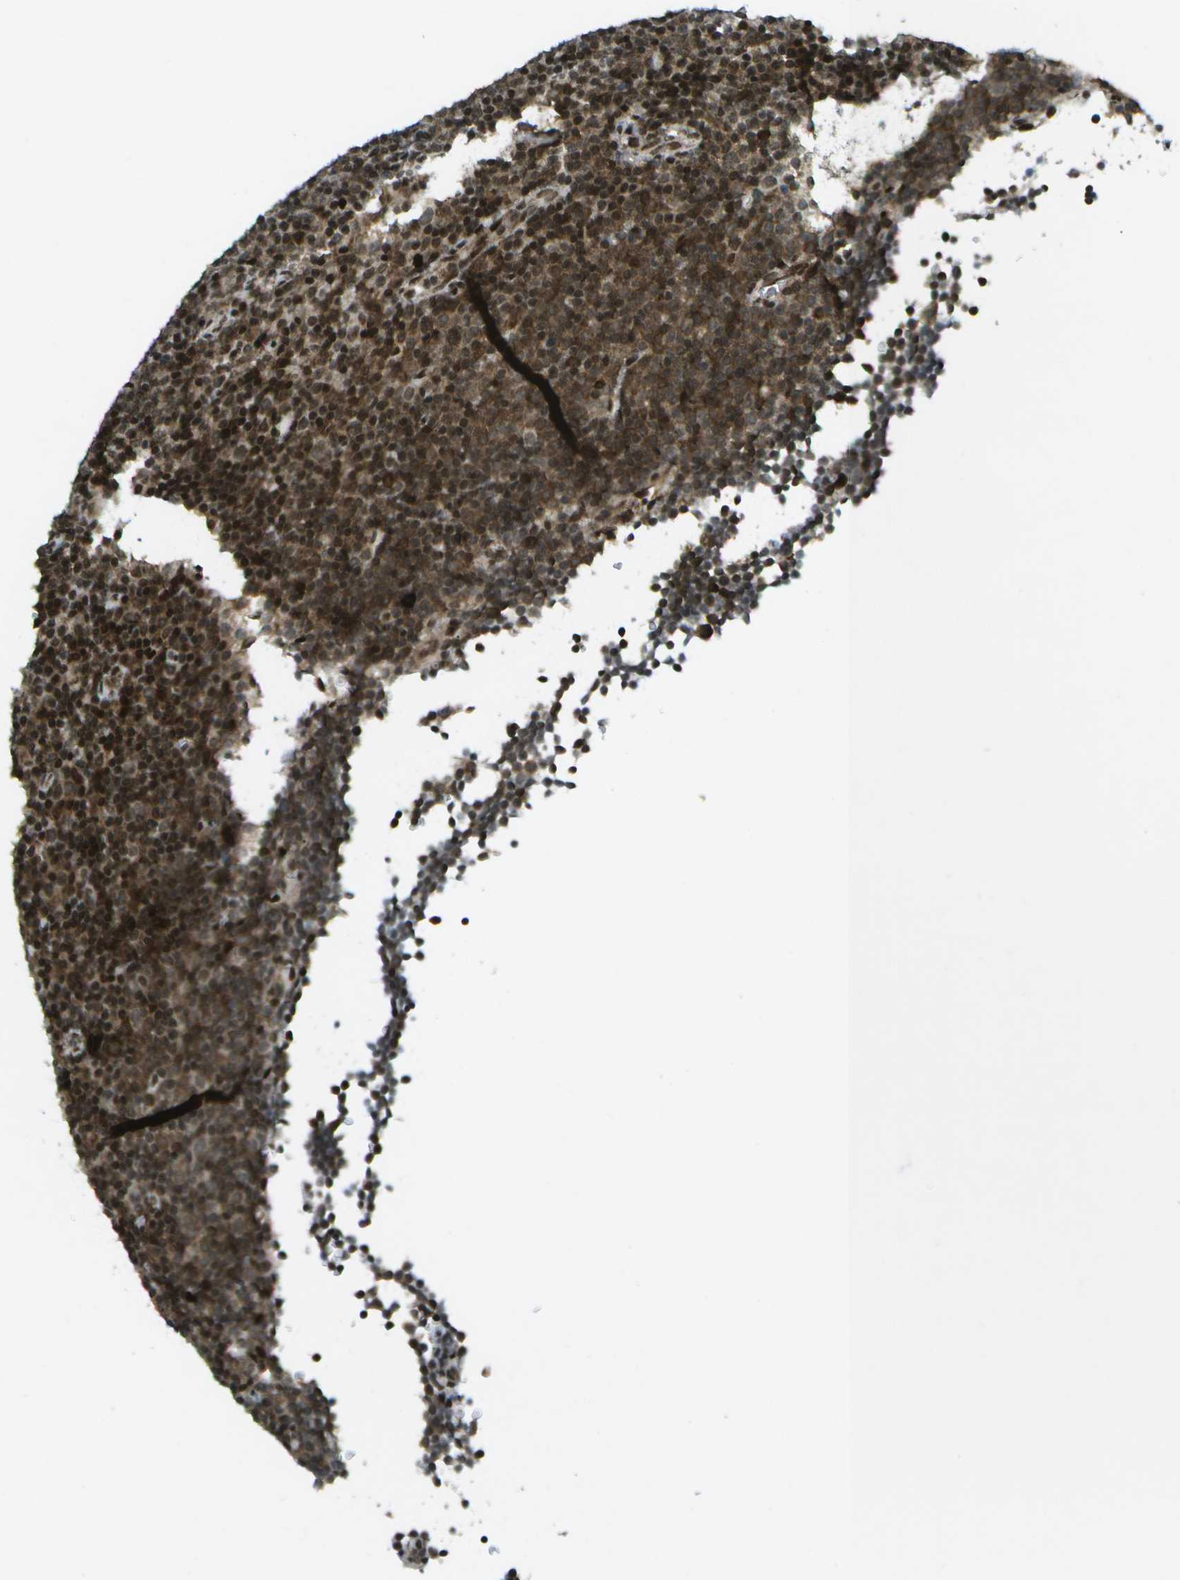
{"staining": {"intensity": "strong", "quantity": ">75%", "location": "cytoplasmic/membranous,nuclear"}, "tissue": "lymphoma", "cell_type": "Tumor cells", "image_type": "cancer", "snomed": [{"axis": "morphology", "description": "Malignant lymphoma, non-Hodgkin's type, Low grade"}, {"axis": "topography", "description": "Lymph node"}], "caption": "The immunohistochemical stain shows strong cytoplasmic/membranous and nuclear positivity in tumor cells of malignant lymphoma, non-Hodgkin's type (low-grade) tissue.", "gene": "IRF7", "patient": {"sex": "female", "age": 67}}